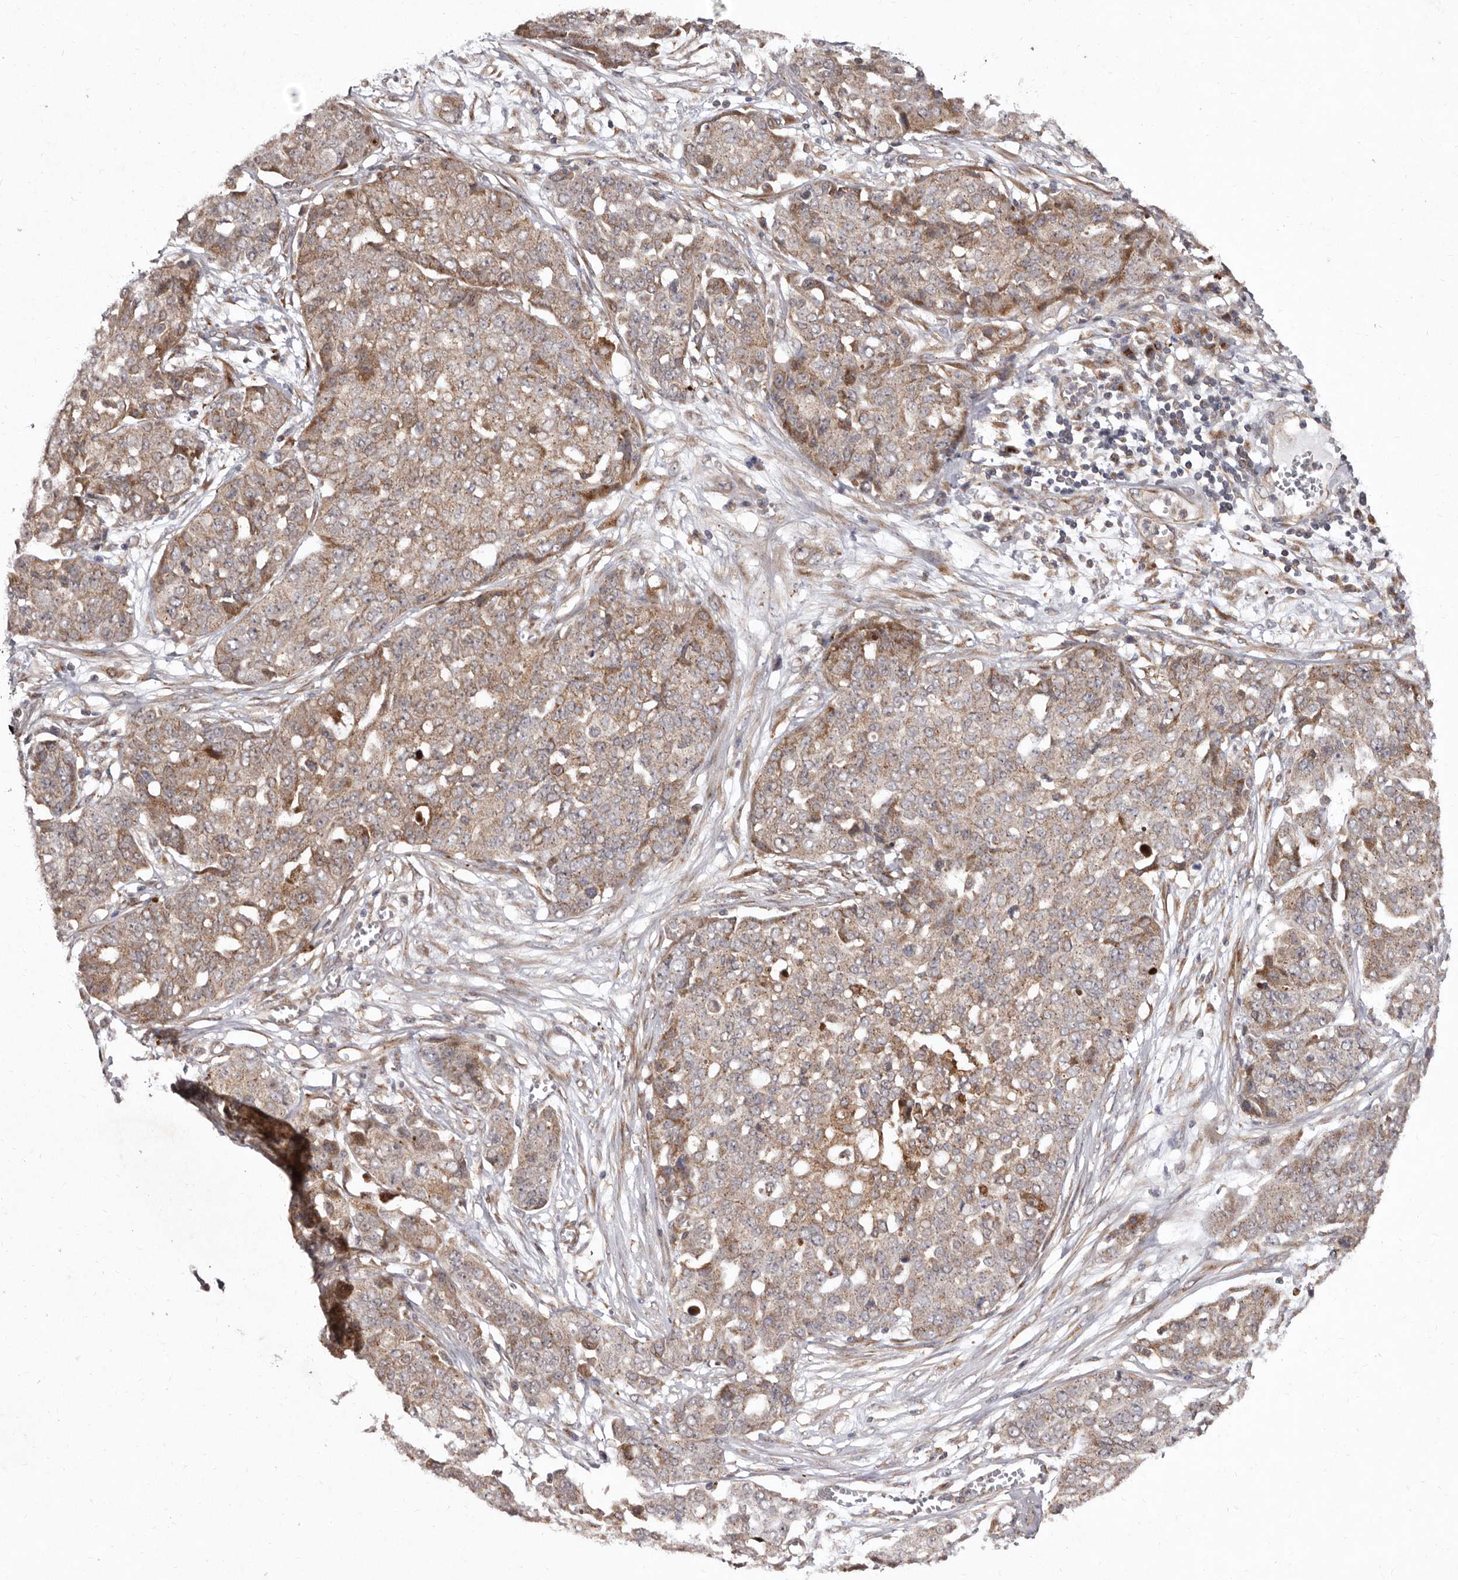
{"staining": {"intensity": "moderate", "quantity": ">75%", "location": "cytoplasmic/membranous"}, "tissue": "ovarian cancer", "cell_type": "Tumor cells", "image_type": "cancer", "snomed": [{"axis": "morphology", "description": "Cystadenocarcinoma, serous, NOS"}, {"axis": "topography", "description": "Soft tissue"}, {"axis": "topography", "description": "Ovary"}], "caption": "About >75% of tumor cells in human ovarian cancer (serous cystadenocarcinoma) display moderate cytoplasmic/membranous protein positivity as visualized by brown immunohistochemical staining.", "gene": "FLAD1", "patient": {"sex": "female", "age": 57}}